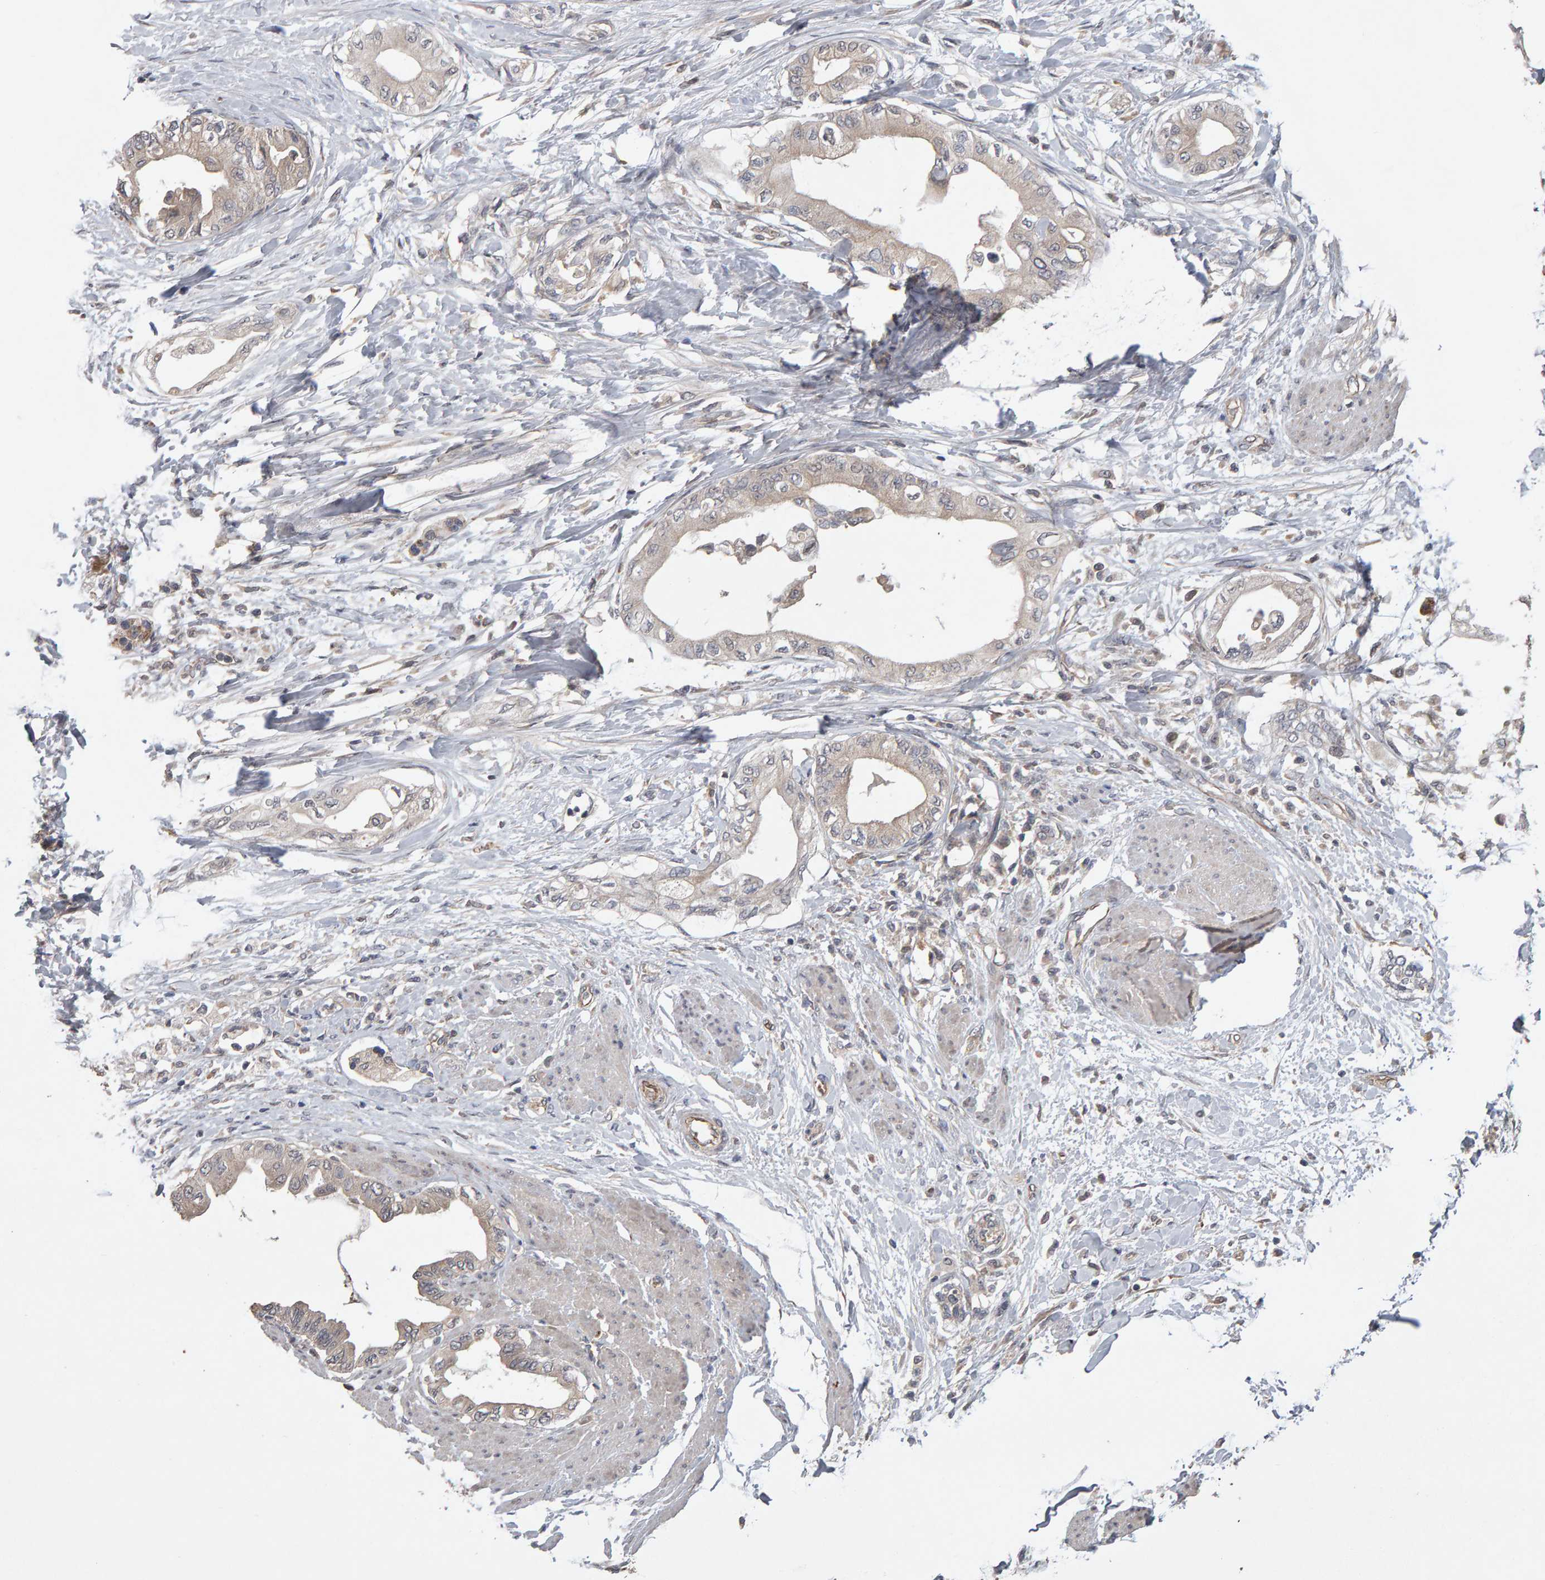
{"staining": {"intensity": "negative", "quantity": "none", "location": "none"}, "tissue": "pancreatic cancer", "cell_type": "Tumor cells", "image_type": "cancer", "snomed": [{"axis": "morphology", "description": "Normal tissue, NOS"}, {"axis": "morphology", "description": "Adenocarcinoma, NOS"}, {"axis": "topography", "description": "Pancreas"}, {"axis": "topography", "description": "Duodenum"}], "caption": "Pancreatic cancer (adenocarcinoma) was stained to show a protein in brown. There is no significant positivity in tumor cells.", "gene": "COASY", "patient": {"sex": "female", "age": 60}}